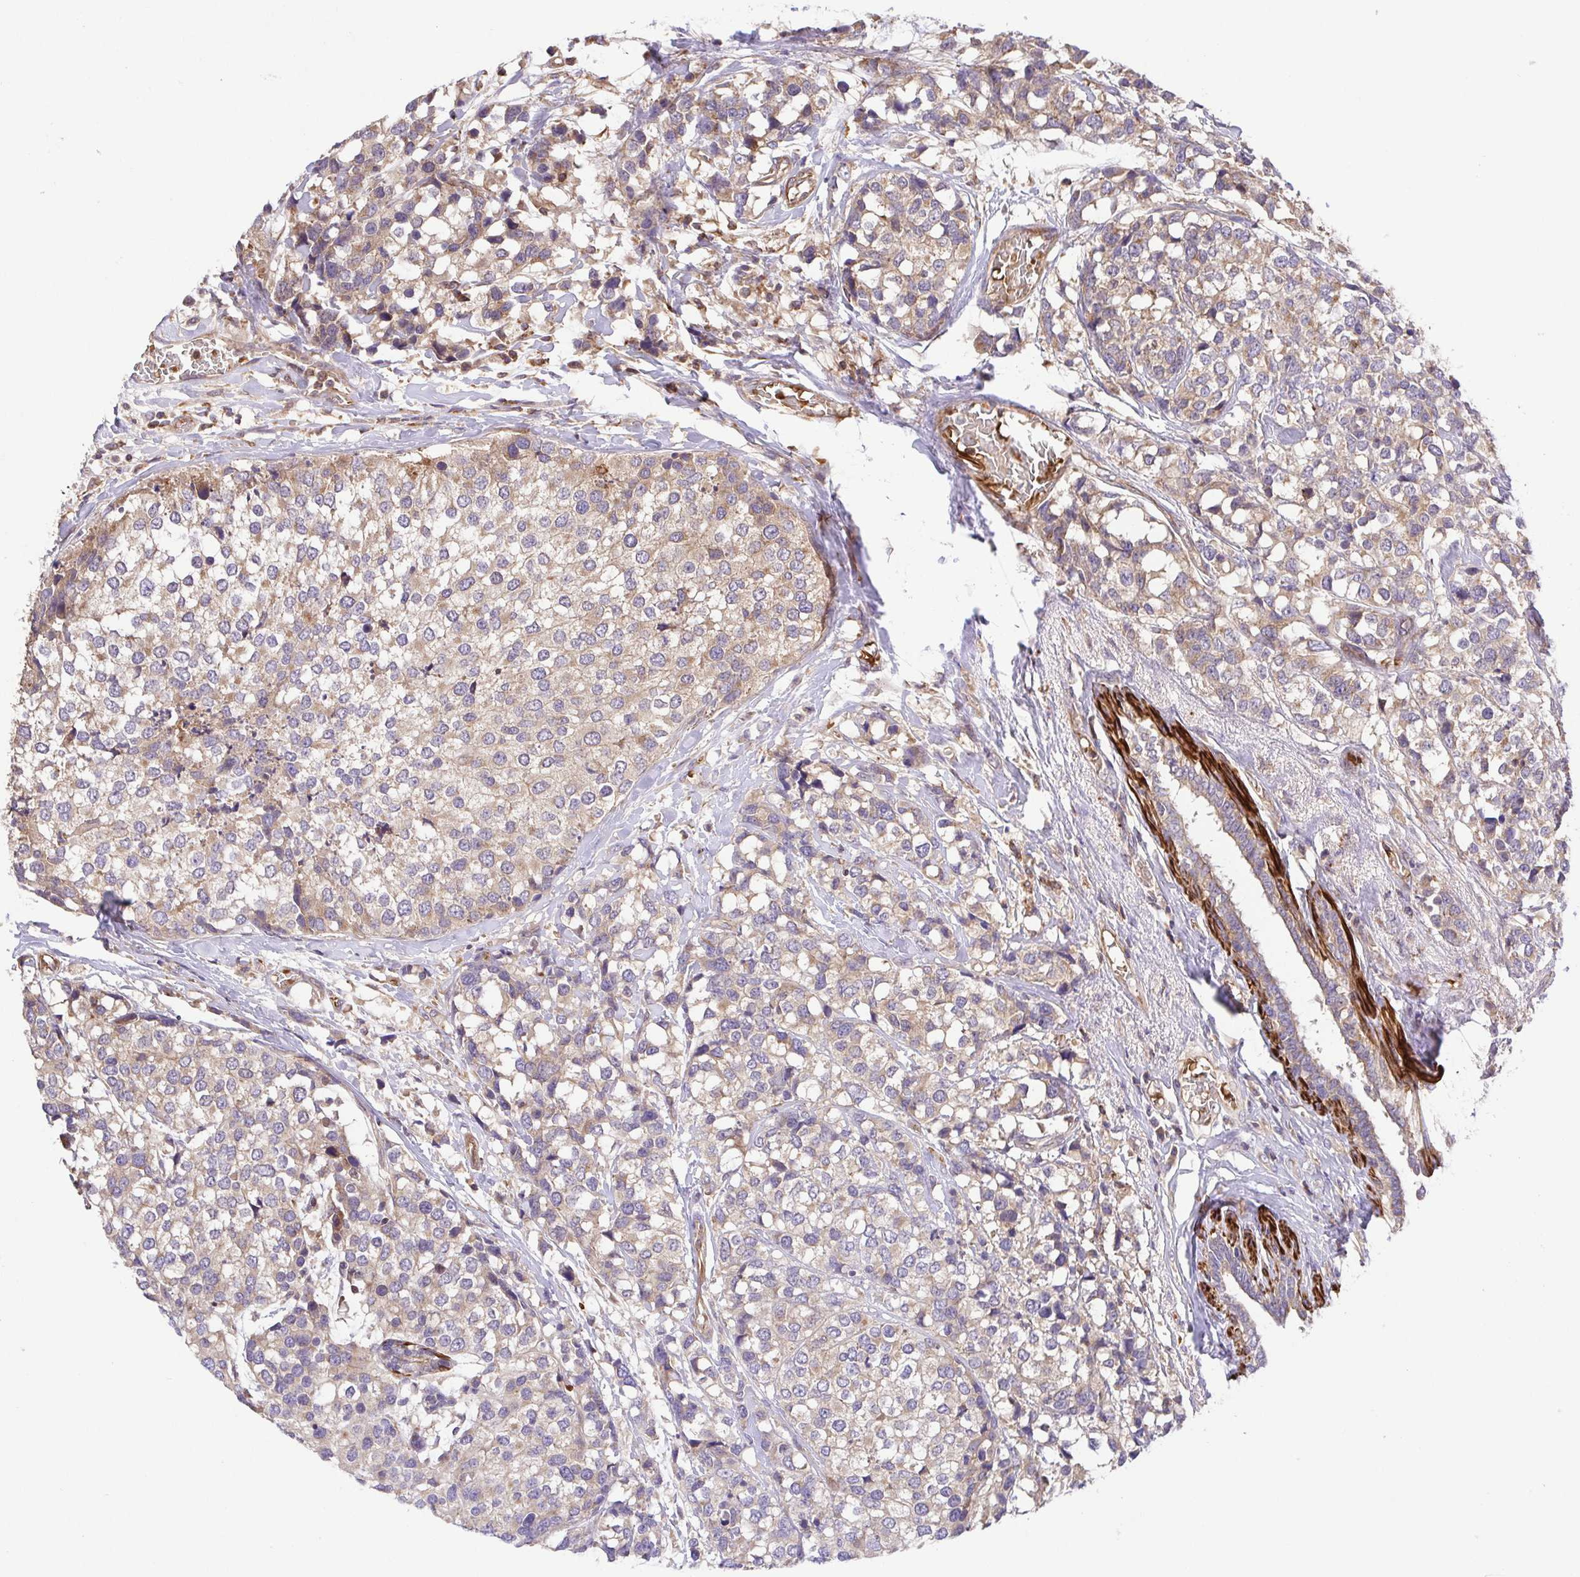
{"staining": {"intensity": "weak", "quantity": ">75%", "location": "cytoplasmic/membranous"}, "tissue": "breast cancer", "cell_type": "Tumor cells", "image_type": "cancer", "snomed": [{"axis": "morphology", "description": "Lobular carcinoma"}, {"axis": "topography", "description": "Breast"}], "caption": "Approximately >75% of tumor cells in lobular carcinoma (breast) reveal weak cytoplasmic/membranous protein positivity as visualized by brown immunohistochemical staining.", "gene": "IDE", "patient": {"sex": "female", "age": 59}}